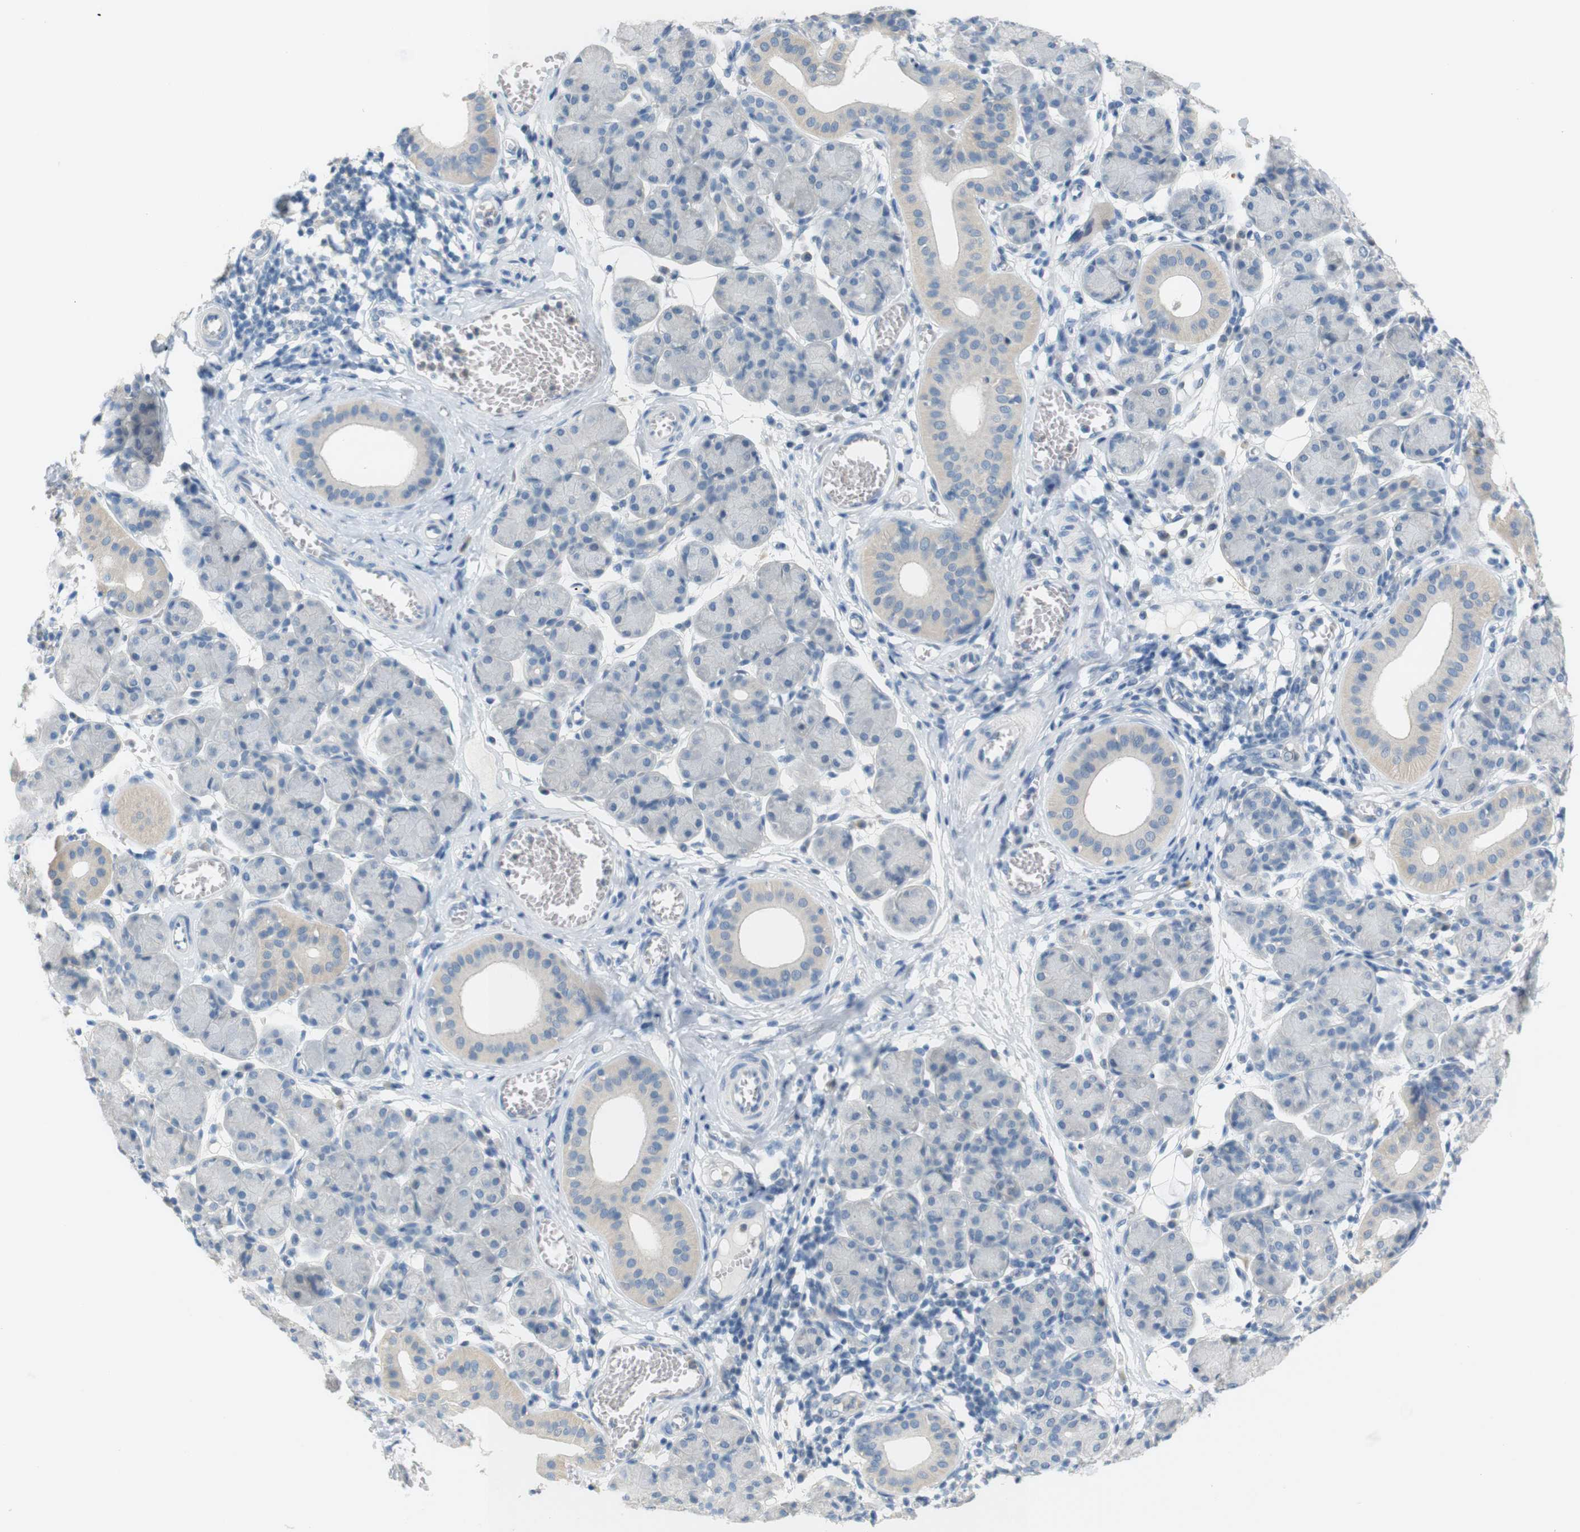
{"staining": {"intensity": "negative", "quantity": "none", "location": "none"}, "tissue": "salivary gland", "cell_type": "Glandular cells", "image_type": "normal", "snomed": [{"axis": "morphology", "description": "Normal tissue, NOS"}, {"axis": "morphology", "description": "Inflammation, NOS"}, {"axis": "topography", "description": "Lymph node"}, {"axis": "topography", "description": "Salivary gland"}], "caption": "DAB (3,3'-diaminobenzidine) immunohistochemical staining of unremarkable salivary gland shows no significant expression in glandular cells. The staining was performed using DAB (3,3'-diaminobenzidine) to visualize the protein expression in brown, while the nuclei were stained in blue with hematoxylin (Magnification: 20x).", "gene": "LRRK2", "patient": {"sex": "male", "age": 3}}